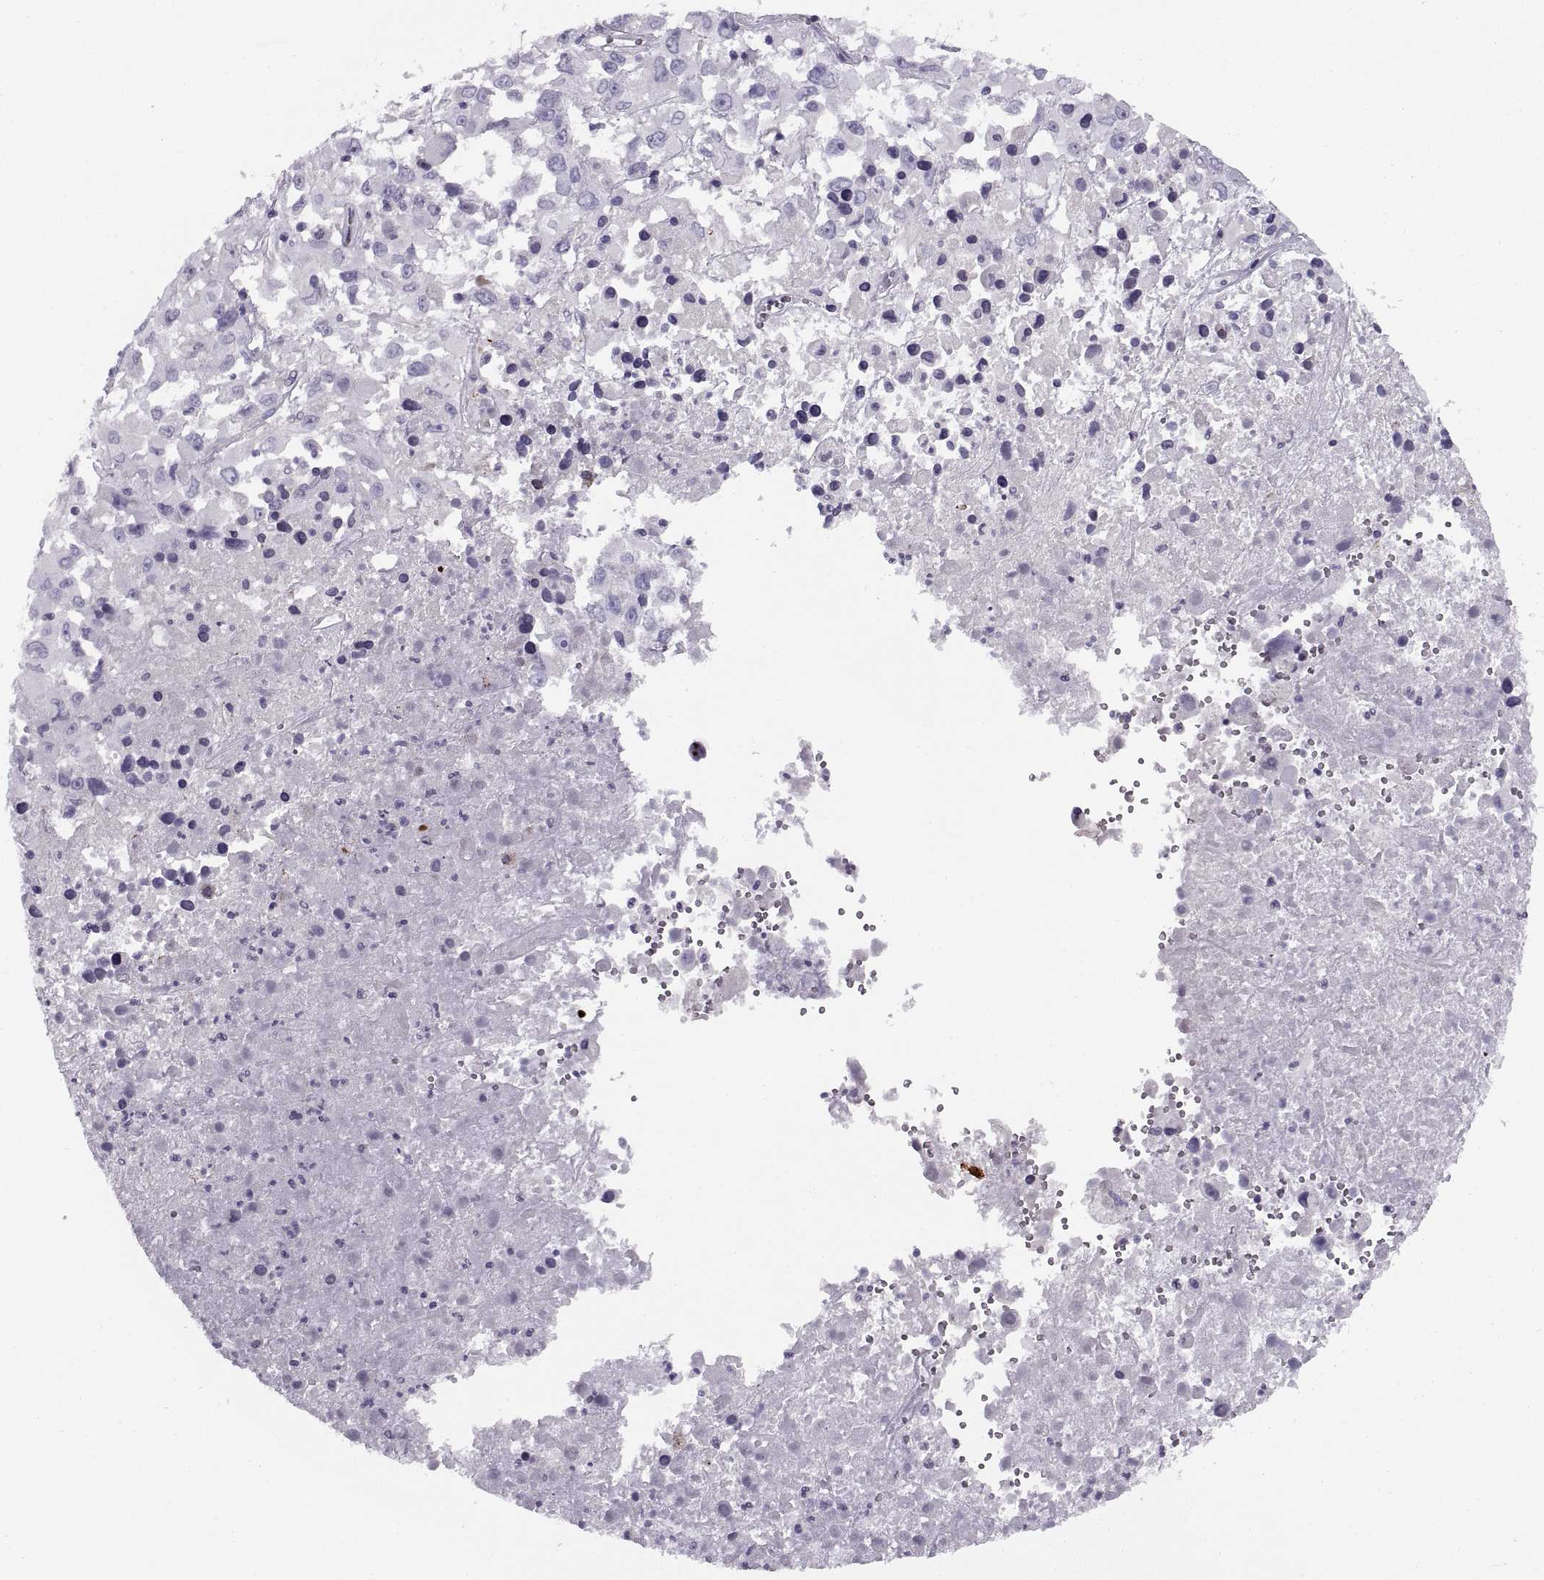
{"staining": {"intensity": "negative", "quantity": "none", "location": "none"}, "tissue": "melanoma", "cell_type": "Tumor cells", "image_type": "cancer", "snomed": [{"axis": "morphology", "description": "Malignant melanoma, Metastatic site"}, {"axis": "topography", "description": "Soft tissue"}], "caption": "A high-resolution image shows IHC staining of melanoma, which shows no significant staining in tumor cells. Nuclei are stained in blue.", "gene": "CALCR", "patient": {"sex": "male", "age": 50}}